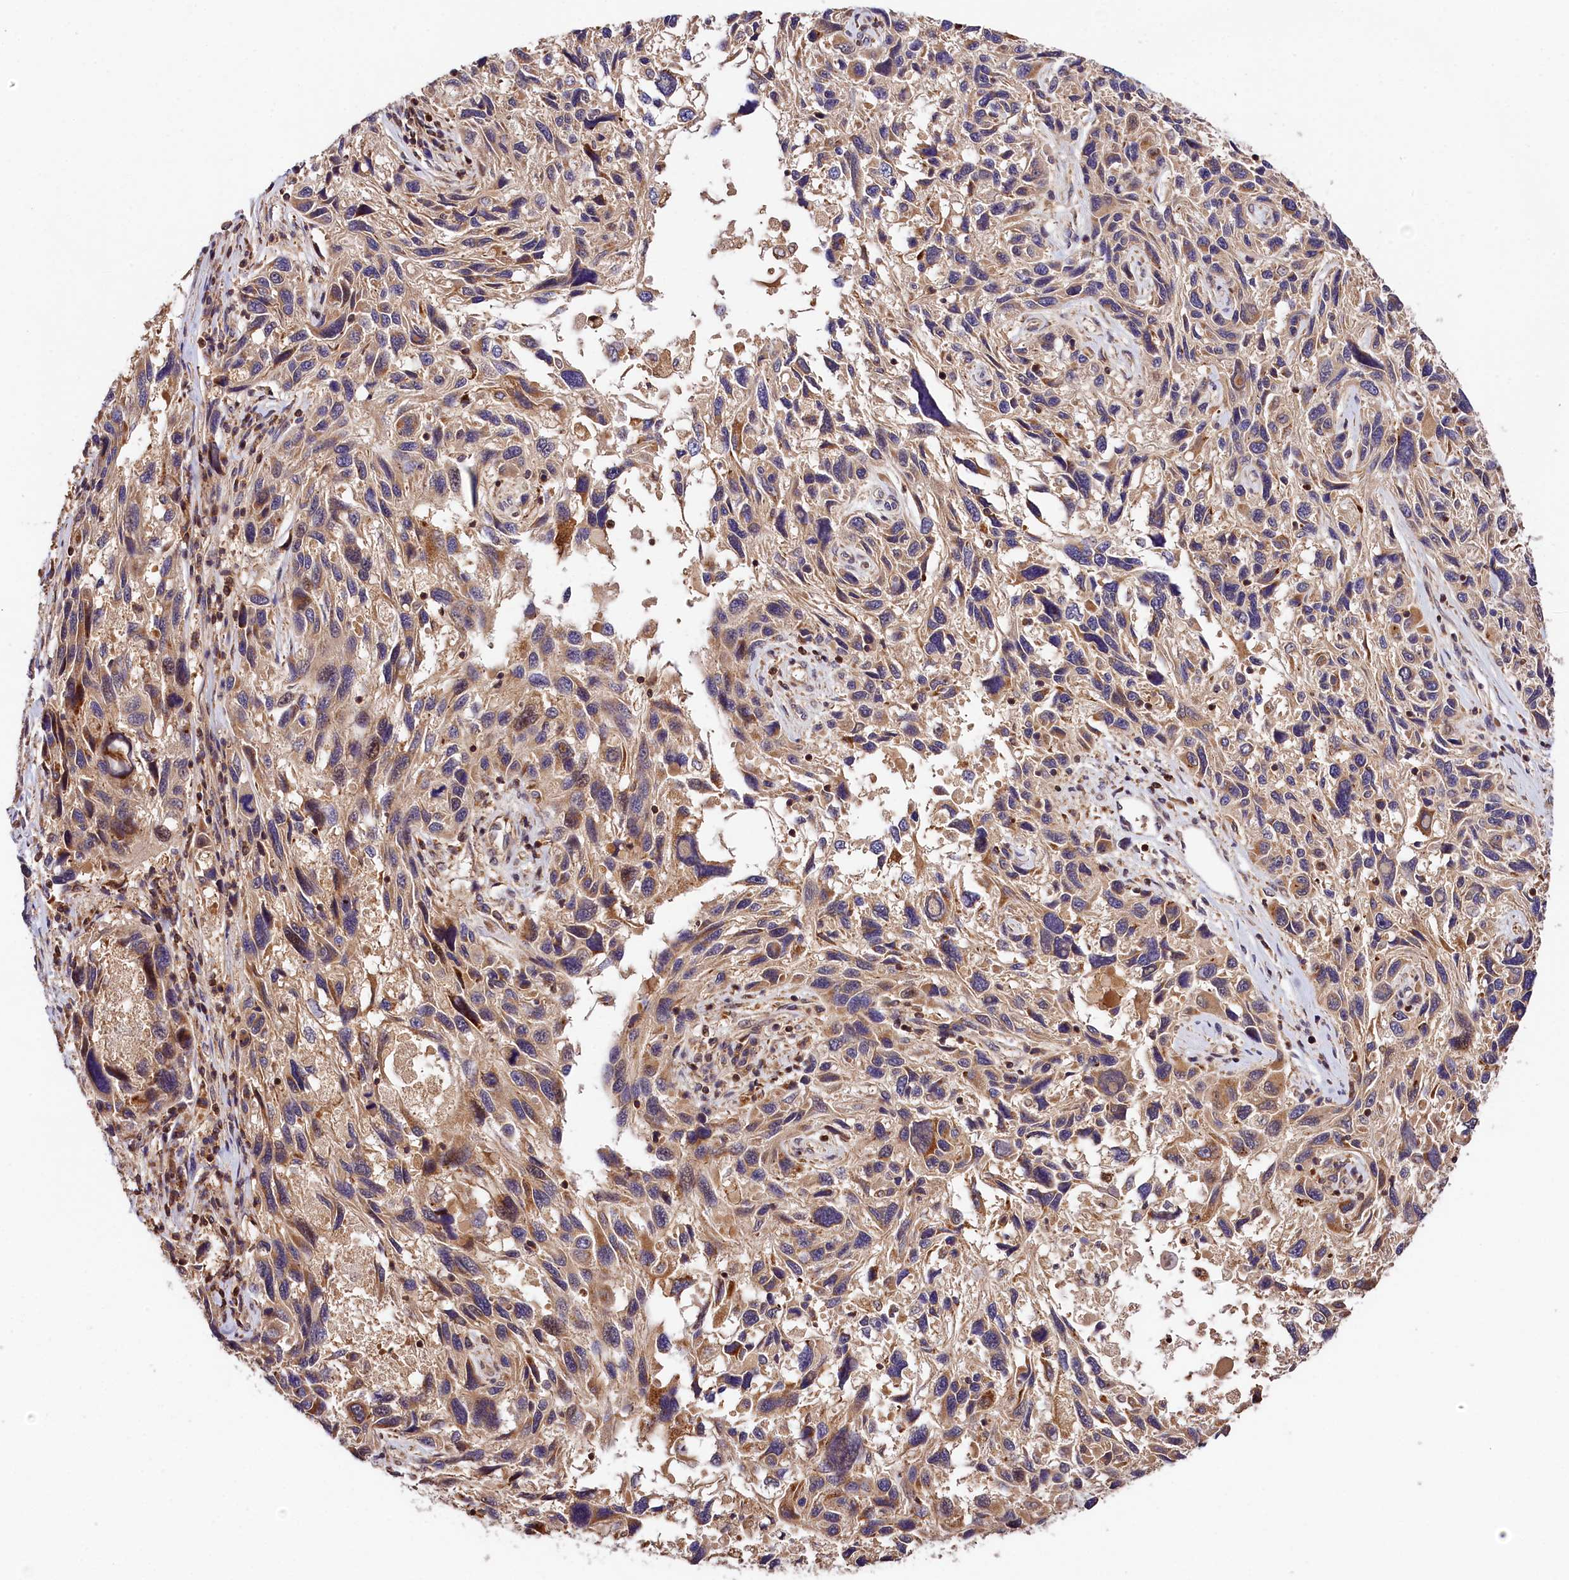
{"staining": {"intensity": "moderate", "quantity": "25%-75%", "location": "cytoplasmic/membranous"}, "tissue": "melanoma", "cell_type": "Tumor cells", "image_type": "cancer", "snomed": [{"axis": "morphology", "description": "Malignant melanoma, NOS"}, {"axis": "topography", "description": "Skin"}], "caption": "The image reveals a brown stain indicating the presence of a protein in the cytoplasmic/membranous of tumor cells in malignant melanoma. (DAB (3,3'-diaminobenzidine) = brown stain, brightfield microscopy at high magnification).", "gene": "KPTN", "patient": {"sex": "male", "age": 53}}